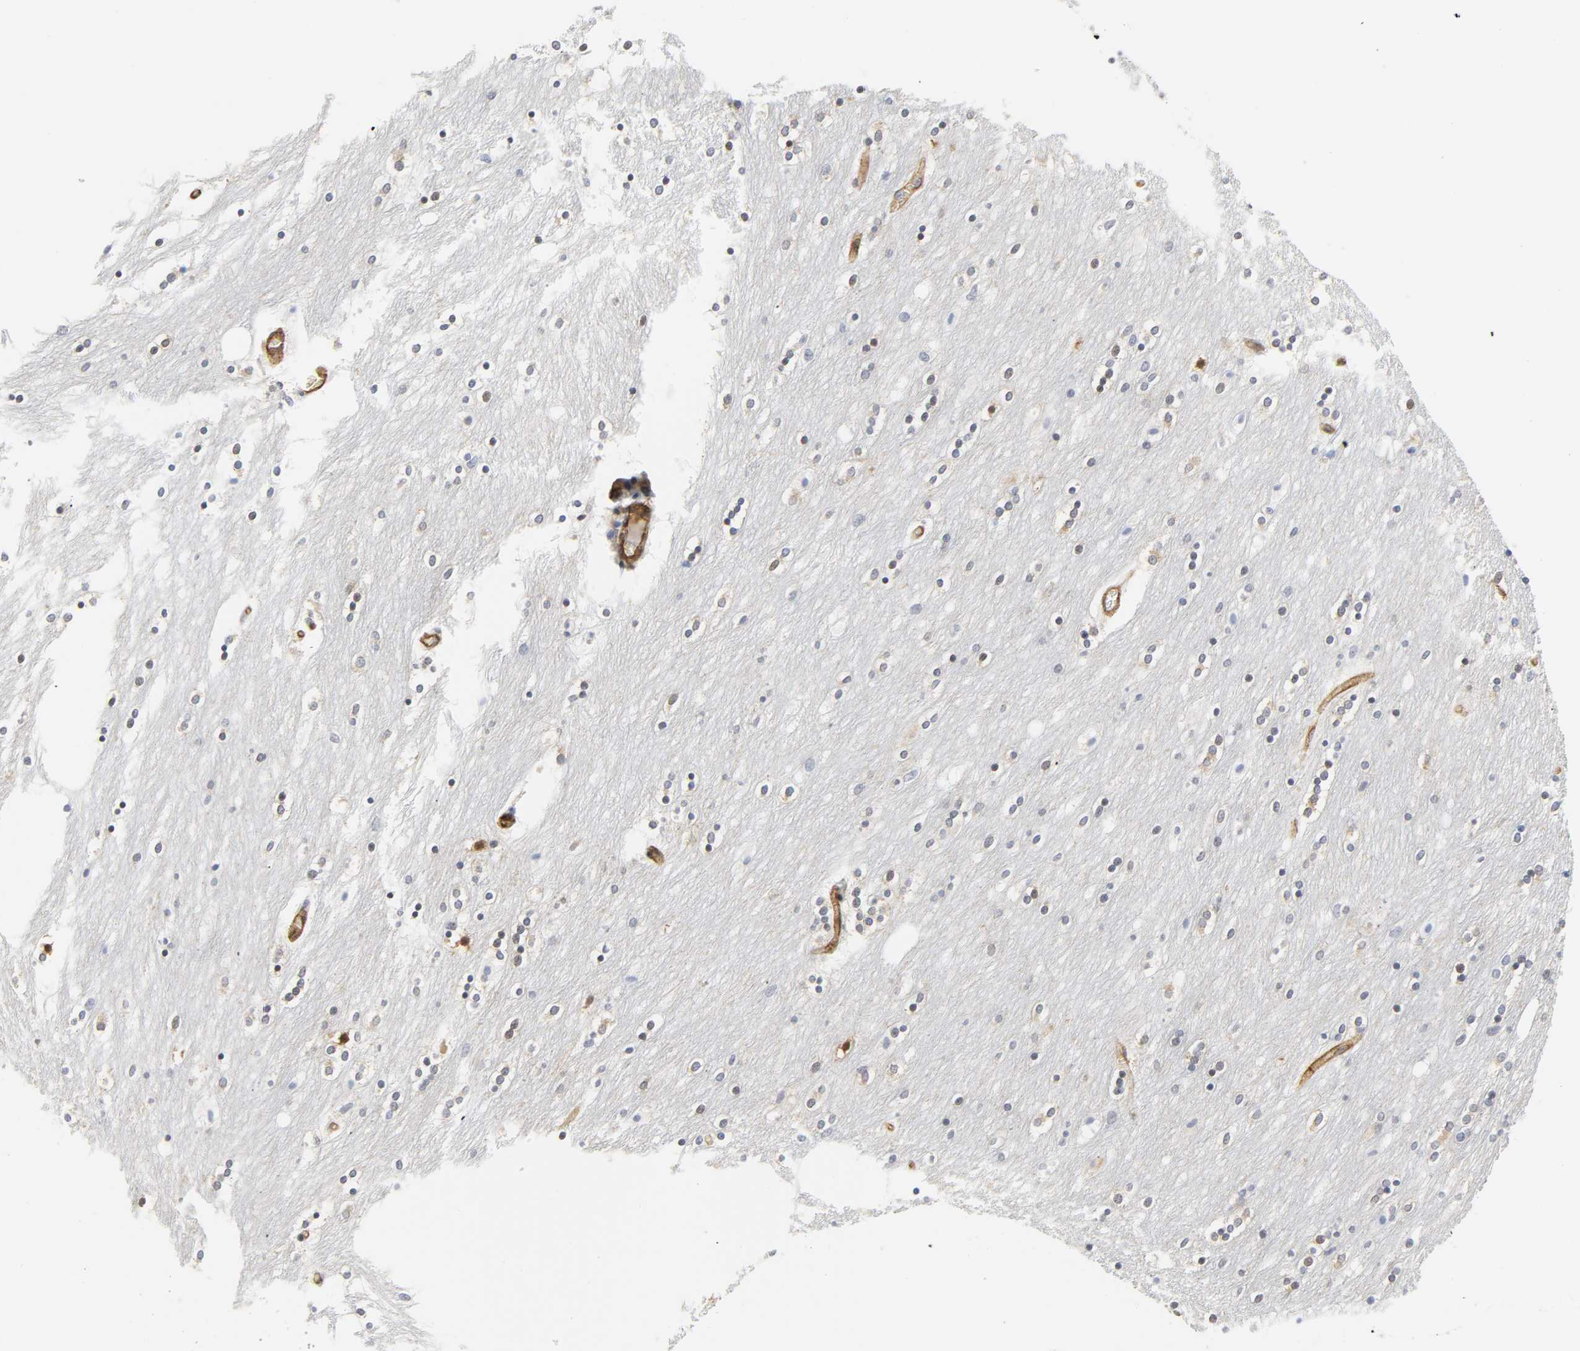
{"staining": {"intensity": "moderate", "quantity": "25%-75%", "location": "cytoplasmic/membranous"}, "tissue": "caudate", "cell_type": "Glial cells", "image_type": "normal", "snomed": [{"axis": "morphology", "description": "Normal tissue, NOS"}, {"axis": "topography", "description": "Lateral ventricle wall"}], "caption": "Immunohistochemical staining of benign human caudate exhibits moderate cytoplasmic/membranous protein staining in approximately 25%-75% of glial cells. Using DAB (3,3'-diaminobenzidine) (brown) and hematoxylin (blue) stains, captured at high magnification using brightfield microscopy.", "gene": "DOCK1", "patient": {"sex": "female", "age": 54}}